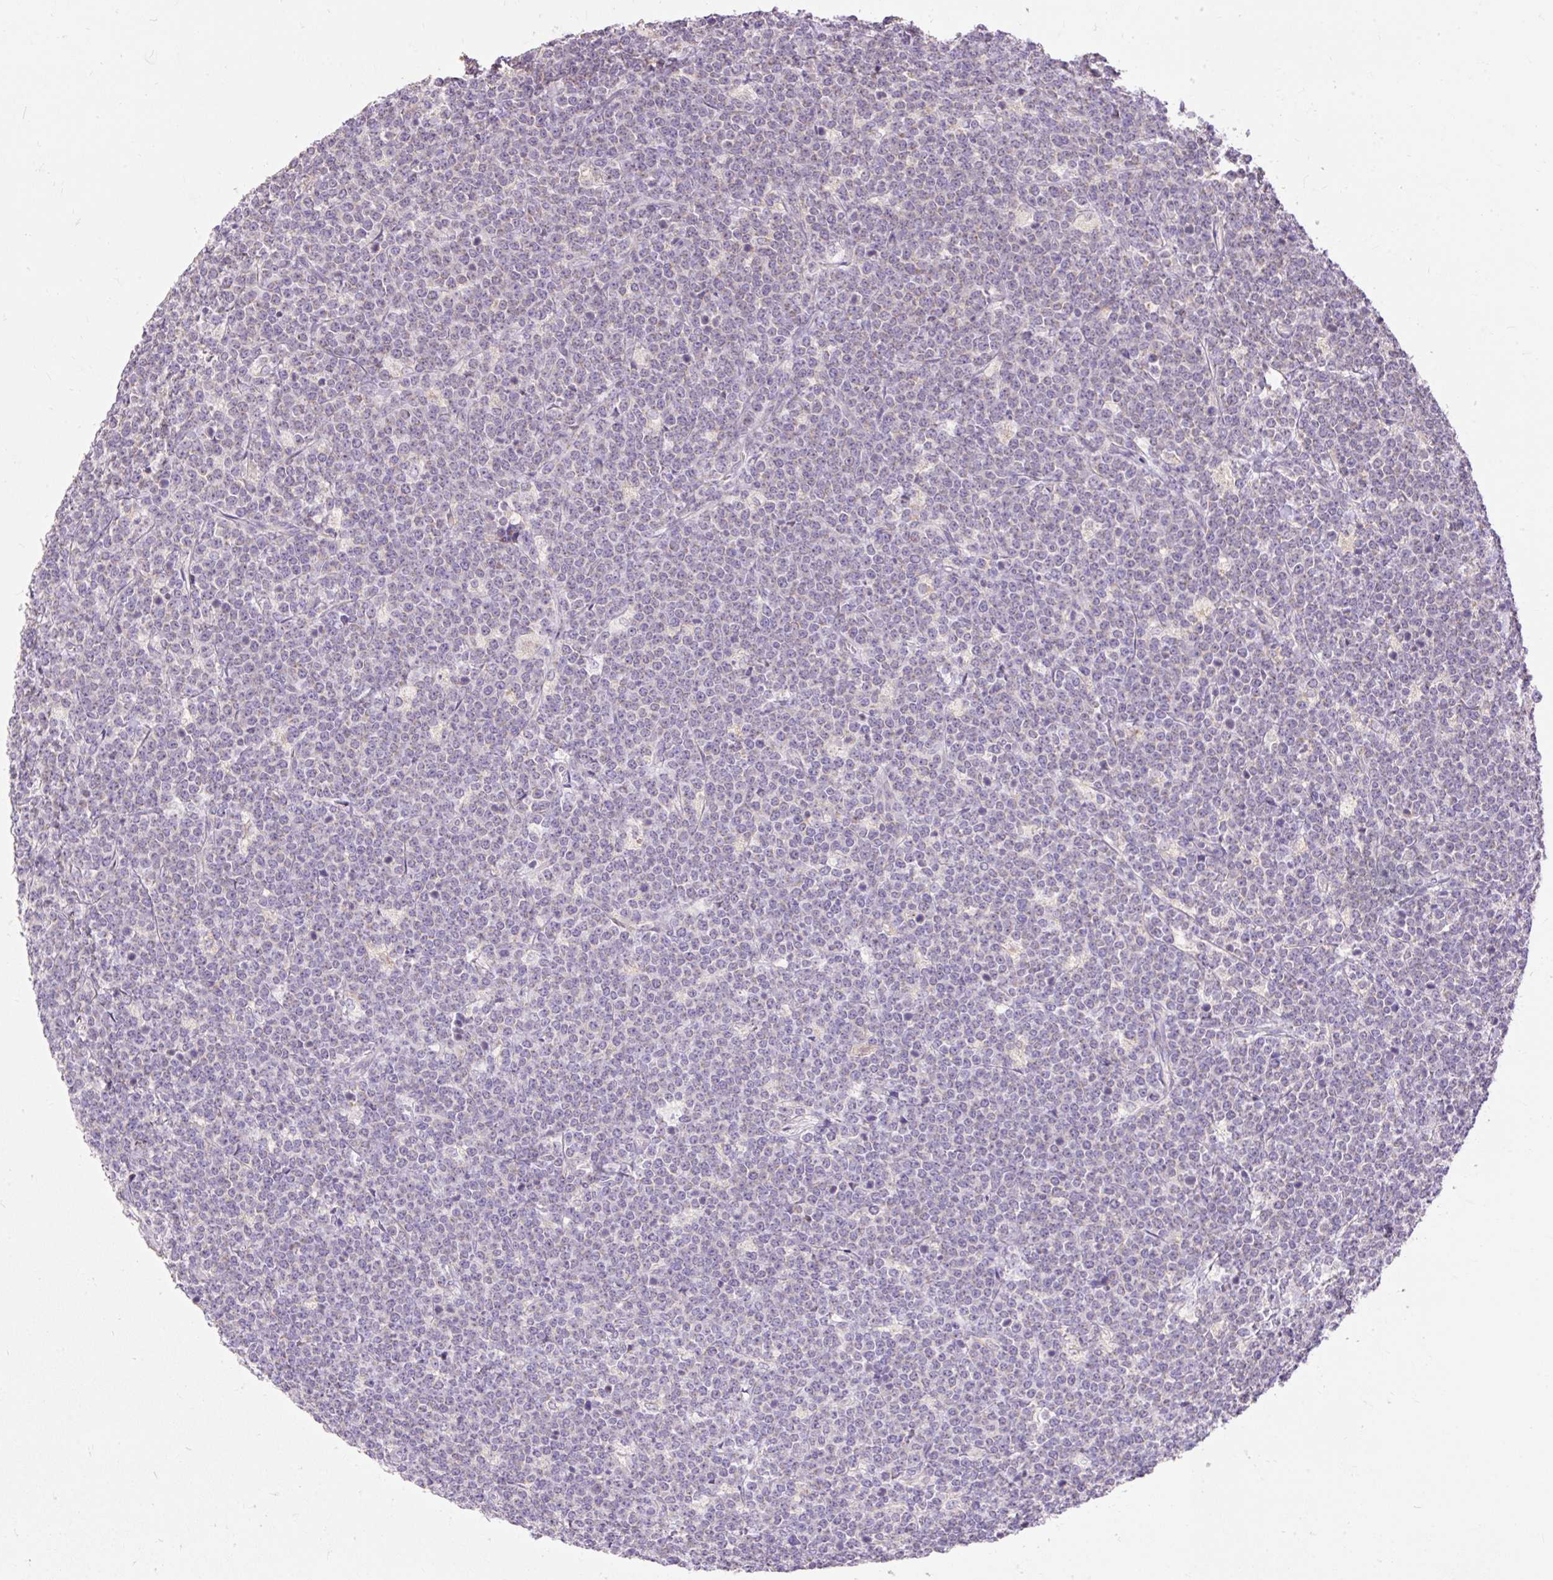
{"staining": {"intensity": "negative", "quantity": "none", "location": "none"}, "tissue": "lymphoma", "cell_type": "Tumor cells", "image_type": "cancer", "snomed": [{"axis": "morphology", "description": "Malignant lymphoma, non-Hodgkin's type, High grade"}, {"axis": "topography", "description": "Small intestine"}, {"axis": "topography", "description": "Colon"}], "caption": "This is an immunohistochemistry (IHC) histopathology image of human malignant lymphoma, non-Hodgkin's type (high-grade). There is no positivity in tumor cells.", "gene": "PMAIP1", "patient": {"sex": "male", "age": 8}}